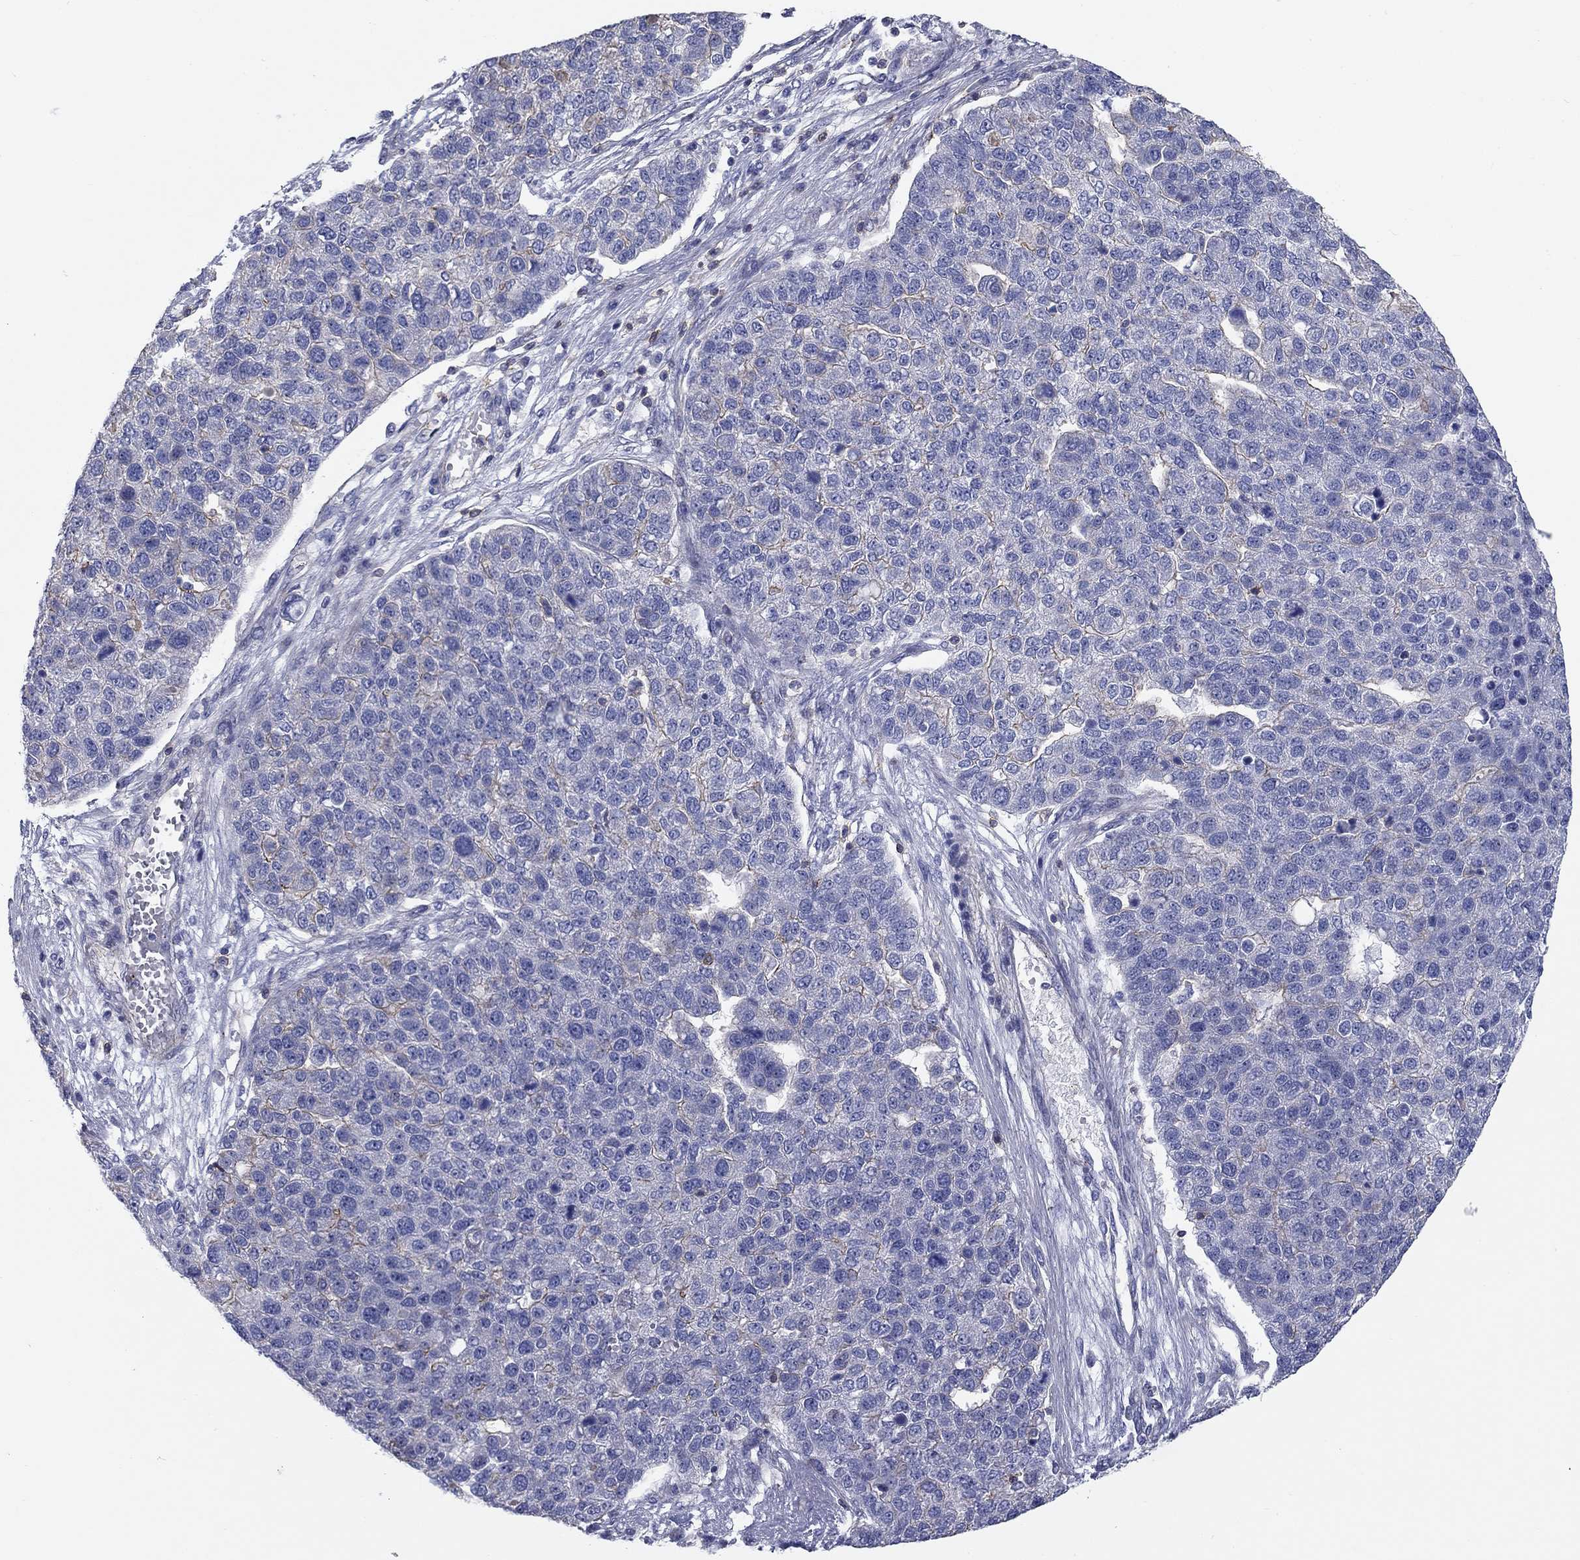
{"staining": {"intensity": "negative", "quantity": "none", "location": "none"}, "tissue": "pancreatic cancer", "cell_type": "Tumor cells", "image_type": "cancer", "snomed": [{"axis": "morphology", "description": "Adenocarcinoma, NOS"}, {"axis": "topography", "description": "Pancreas"}], "caption": "DAB (3,3'-diaminobenzidine) immunohistochemical staining of pancreatic adenocarcinoma displays no significant expression in tumor cells.", "gene": "SIT1", "patient": {"sex": "female", "age": 61}}